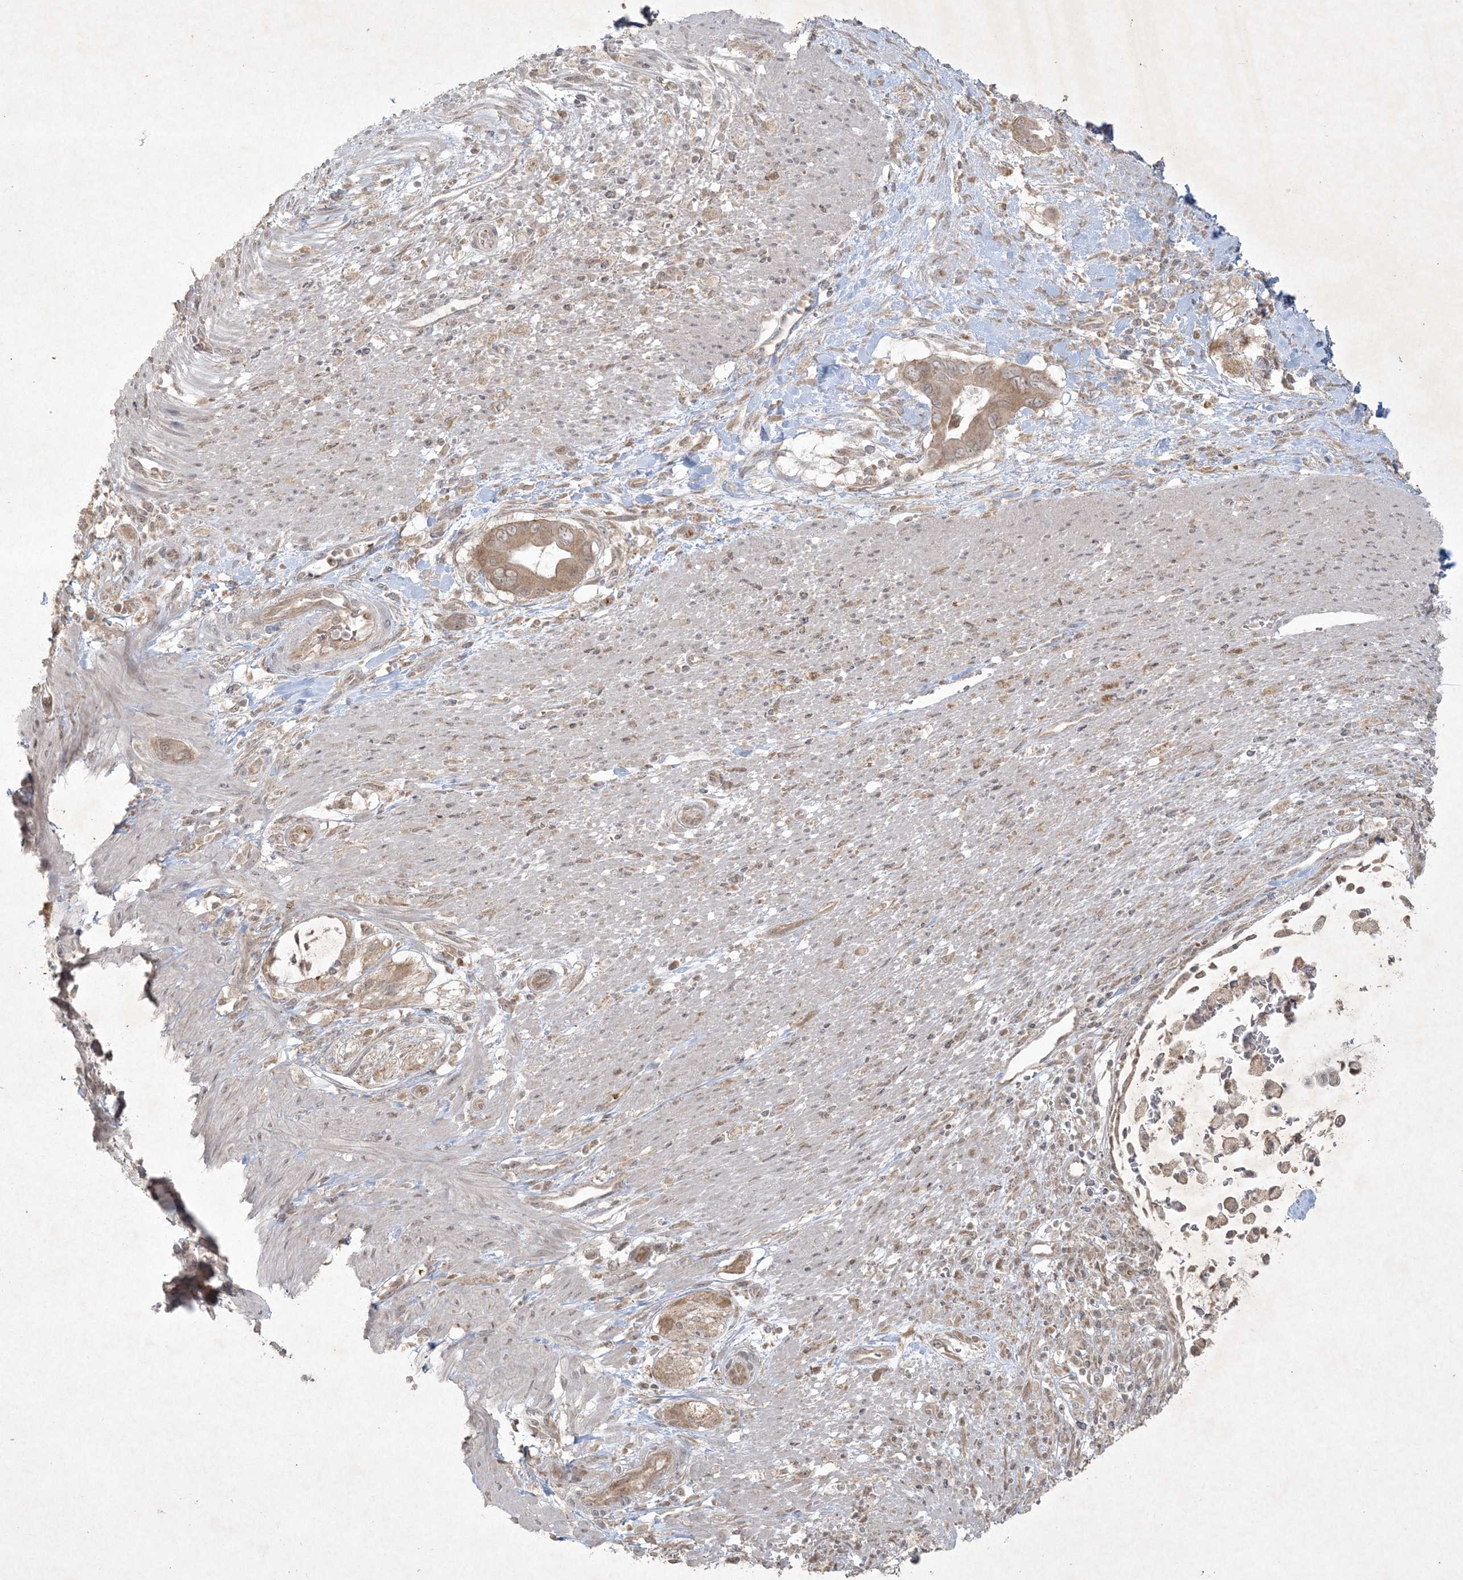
{"staining": {"intensity": "weak", "quantity": ">75%", "location": "cytoplasmic/membranous"}, "tissue": "pancreatic cancer", "cell_type": "Tumor cells", "image_type": "cancer", "snomed": [{"axis": "morphology", "description": "Adenocarcinoma, NOS"}, {"axis": "topography", "description": "Pancreas"}], "caption": "The image shows a brown stain indicating the presence of a protein in the cytoplasmic/membranous of tumor cells in pancreatic cancer. The protein of interest is stained brown, and the nuclei are stained in blue (DAB IHC with brightfield microscopy, high magnification).", "gene": "NRBP2", "patient": {"sex": "male", "age": 68}}